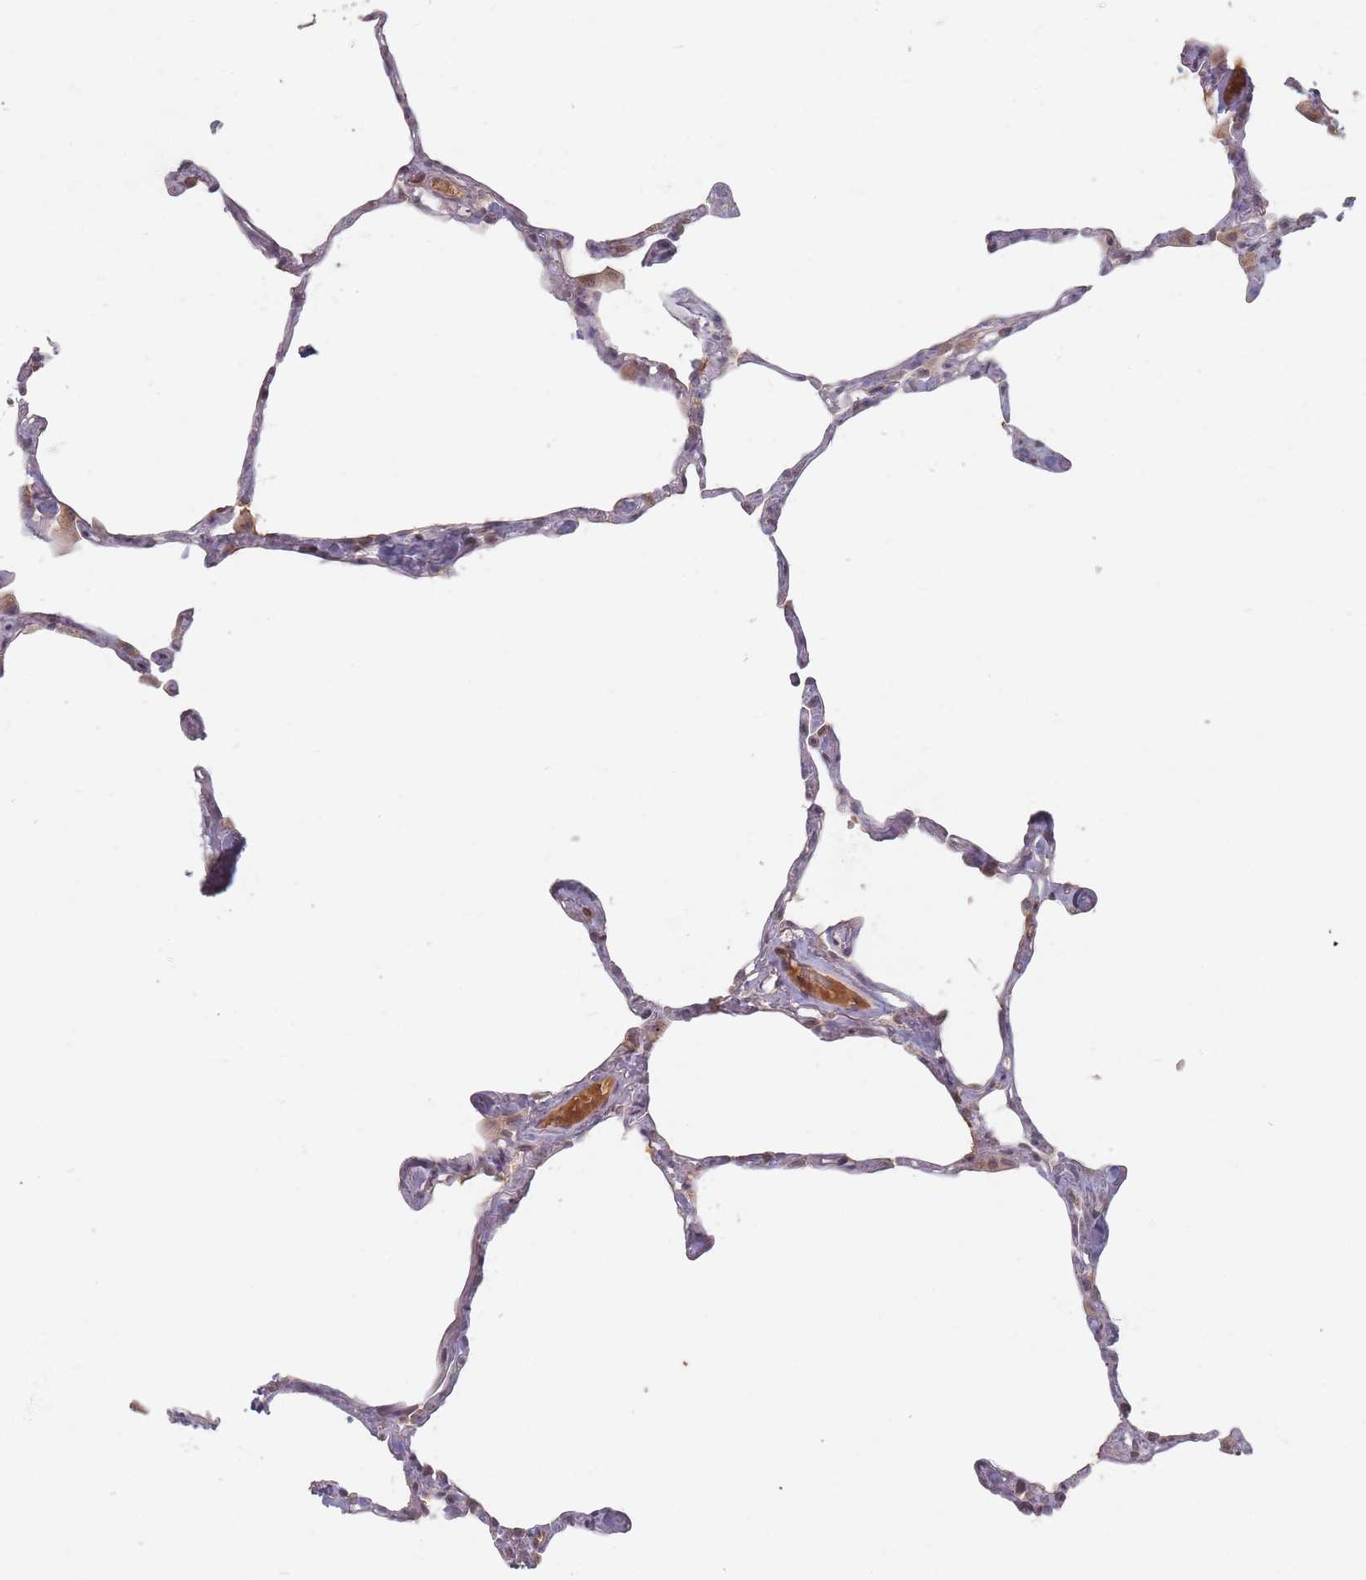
{"staining": {"intensity": "weak", "quantity": "<25%", "location": "cytoplasmic/membranous"}, "tissue": "lung", "cell_type": "Alveolar cells", "image_type": "normal", "snomed": [{"axis": "morphology", "description": "Normal tissue, NOS"}, {"axis": "topography", "description": "Lung"}], "caption": "The micrograph demonstrates no staining of alveolar cells in benign lung.", "gene": "OR2M4", "patient": {"sex": "male", "age": 65}}